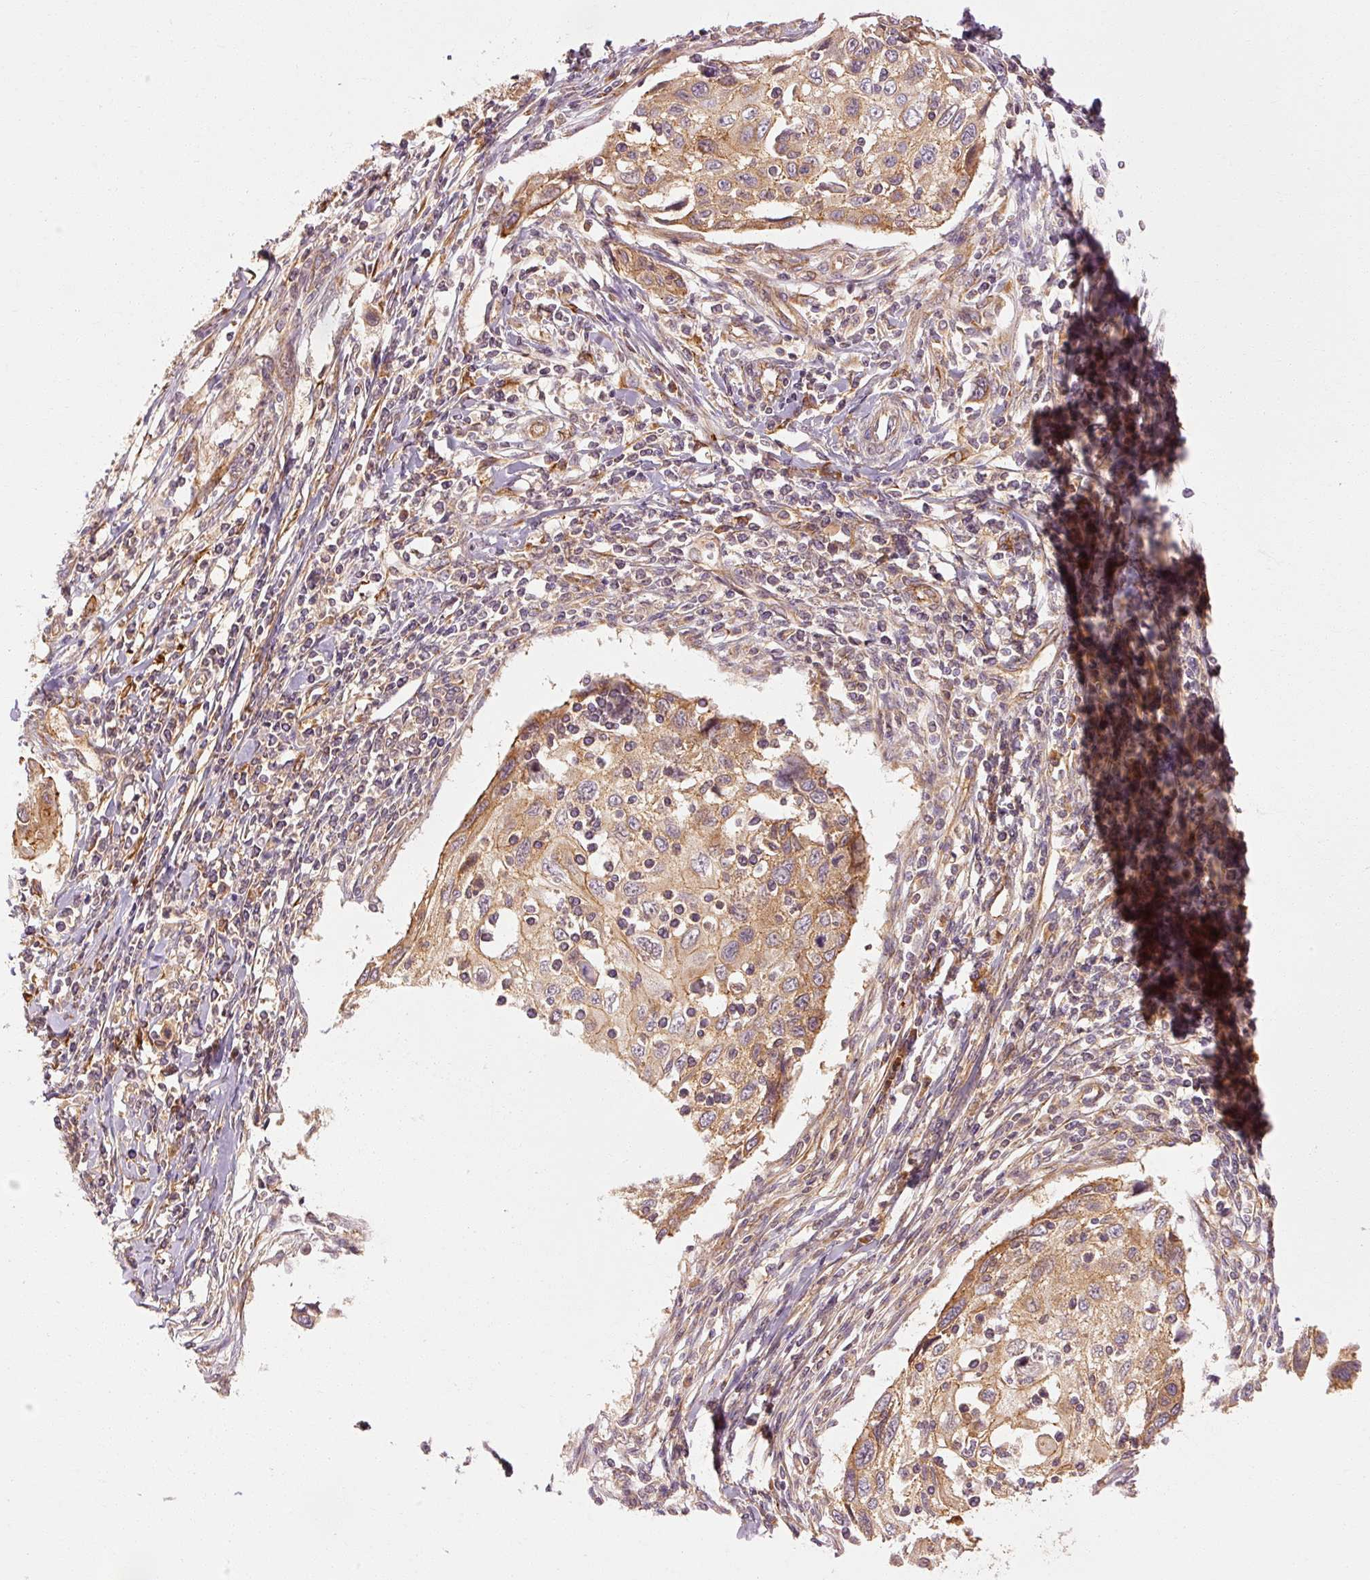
{"staining": {"intensity": "moderate", "quantity": ">75%", "location": "cytoplasmic/membranous"}, "tissue": "cervical cancer", "cell_type": "Tumor cells", "image_type": "cancer", "snomed": [{"axis": "morphology", "description": "Squamous cell carcinoma, NOS"}, {"axis": "topography", "description": "Cervix"}], "caption": "DAB immunohistochemical staining of human squamous cell carcinoma (cervical) displays moderate cytoplasmic/membranous protein expression in about >75% of tumor cells. (Brightfield microscopy of DAB IHC at high magnification).", "gene": "CTNNA1", "patient": {"sex": "female", "age": 70}}